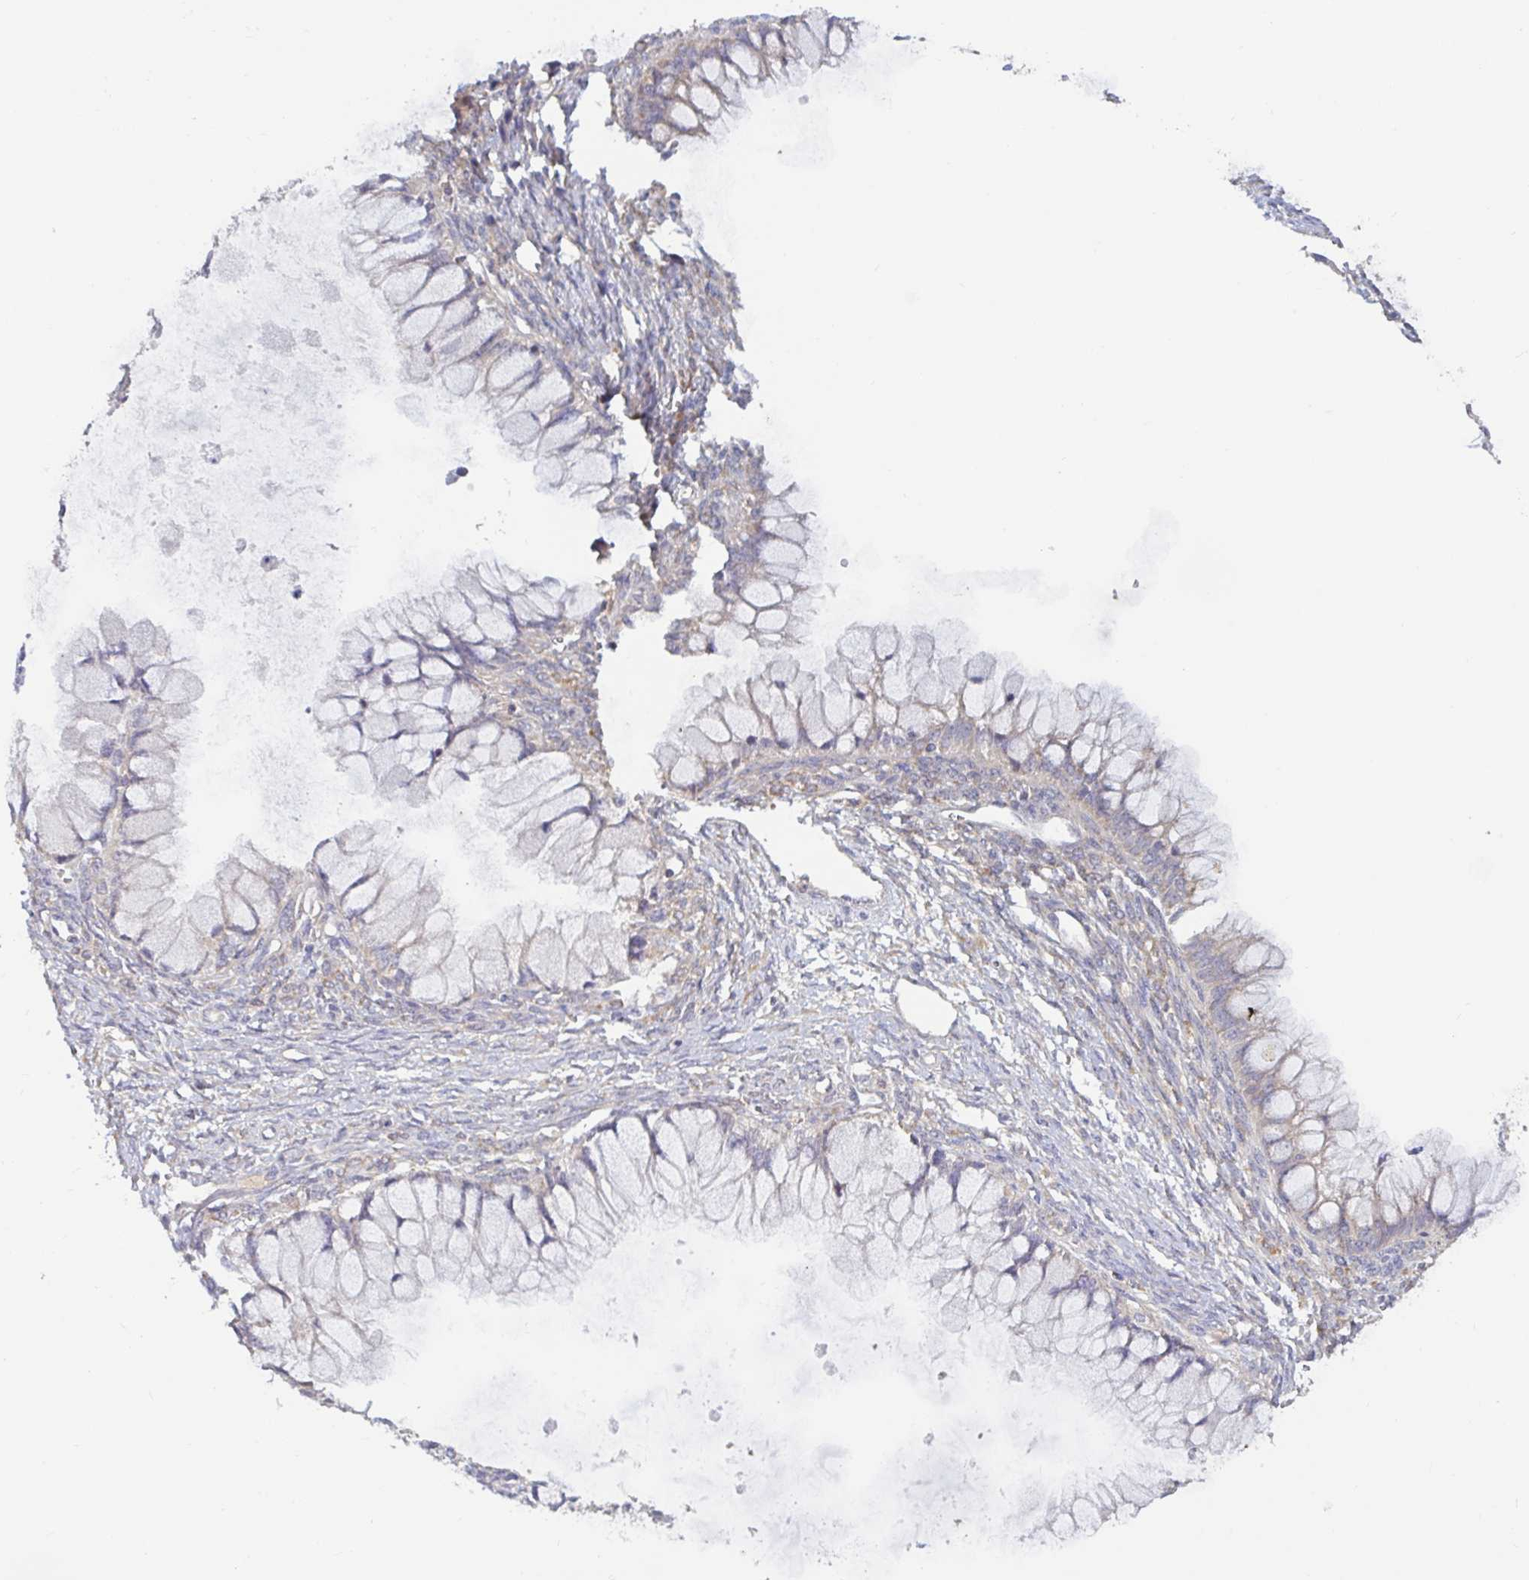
{"staining": {"intensity": "negative", "quantity": "none", "location": "none"}, "tissue": "ovarian cancer", "cell_type": "Tumor cells", "image_type": "cancer", "snomed": [{"axis": "morphology", "description": "Cystadenocarcinoma, mucinous, NOS"}, {"axis": "topography", "description": "Ovary"}], "caption": "A photomicrograph of ovarian cancer (mucinous cystadenocarcinoma) stained for a protein shows no brown staining in tumor cells.", "gene": "LARP1", "patient": {"sex": "female", "age": 34}}